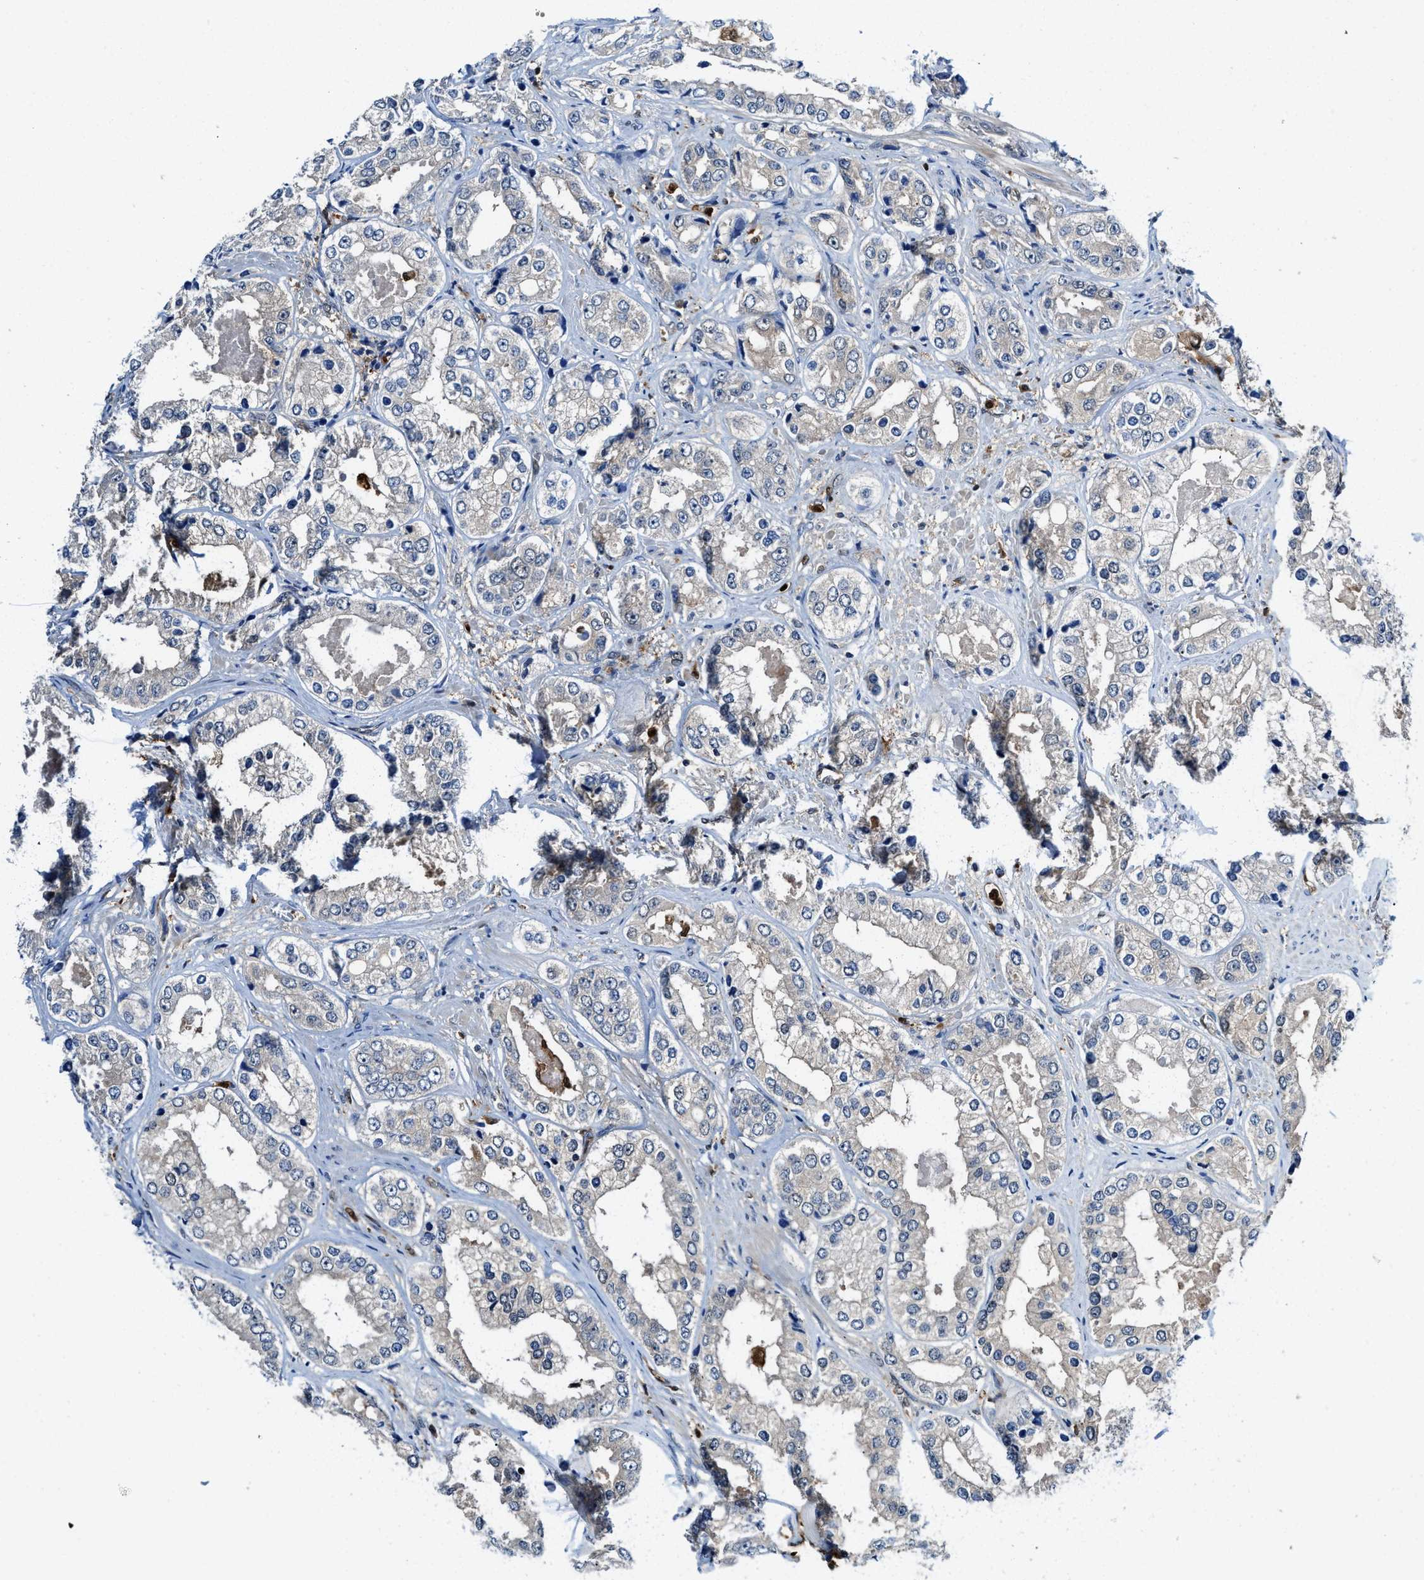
{"staining": {"intensity": "negative", "quantity": "none", "location": "none"}, "tissue": "prostate cancer", "cell_type": "Tumor cells", "image_type": "cancer", "snomed": [{"axis": "morphology", "description": "Adenocarcinoma, High grade"}, {"axis": "topography", "description": "Prostate"}], "caption": "Immunohistochemistry (IHC) of high-grade adenocarcinoma (prostate) shows no positivity in tumor cells.", "gene": "LTA4H", "patient": {"sex": "male", "age": 61}}